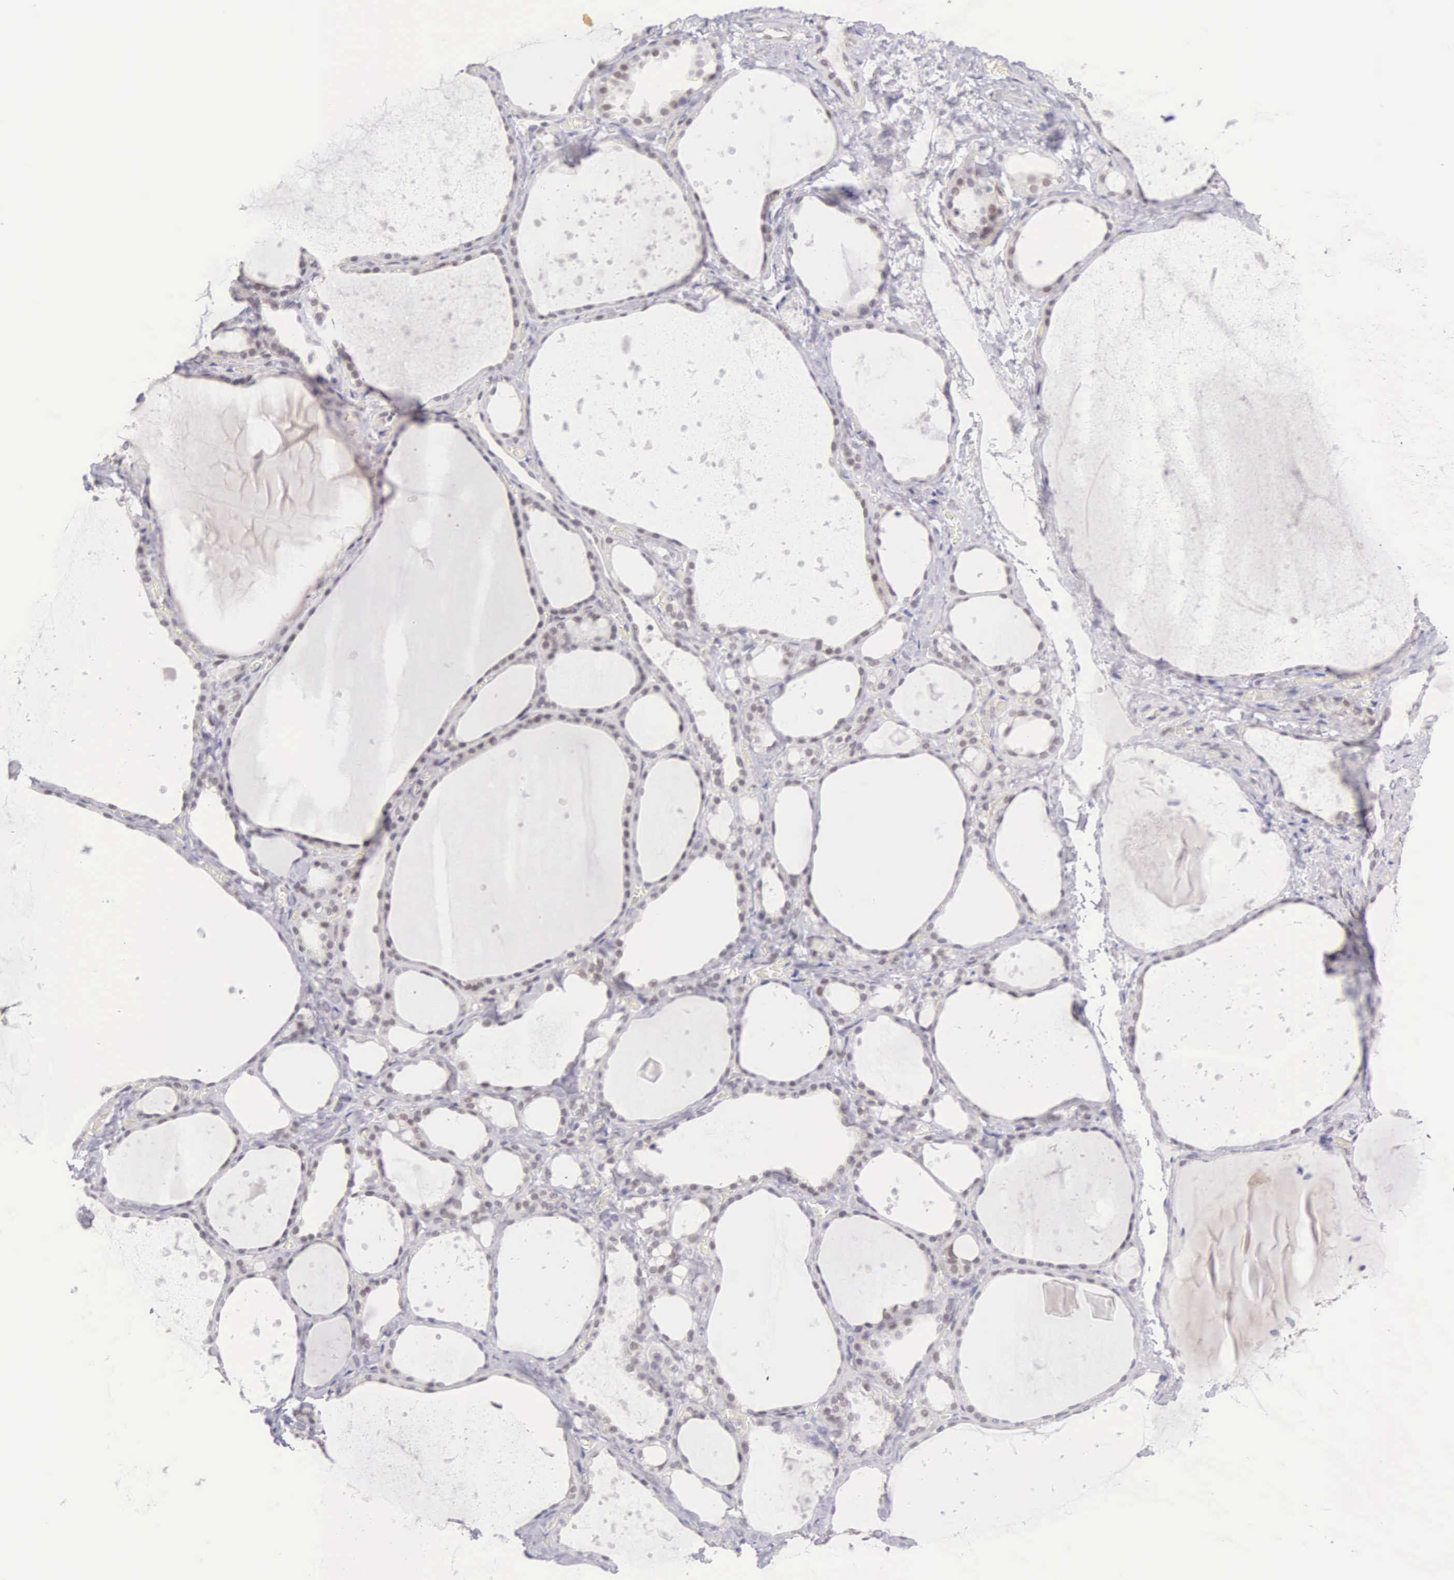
{"staining": {"intensity": "weak", "quantity": "25%-75%", "location": "nuclear"}, "tissue": "thyroid gland", "cell_type": "Glandular cells", "image_type": "normal", "snomed": [{"axis": "morphology", "description": "Normal tissue, NOS"}, {"axis": "topography", "description": "Thyroid gland"}], "caption": "Immunohistochemical staining of normal human thyroid gland exhibits 25%-75% levels of weak nuclear protein positivity in about 25%-75% of glandular cells. (Stains: DAB (3,3'-diaminobenzidine) in brown, nuclei in blue, Microscopy: brightfield microscopy at high magnification).", "gene": "CCDC117", "patient": {"sex": "male", "age": 76}}